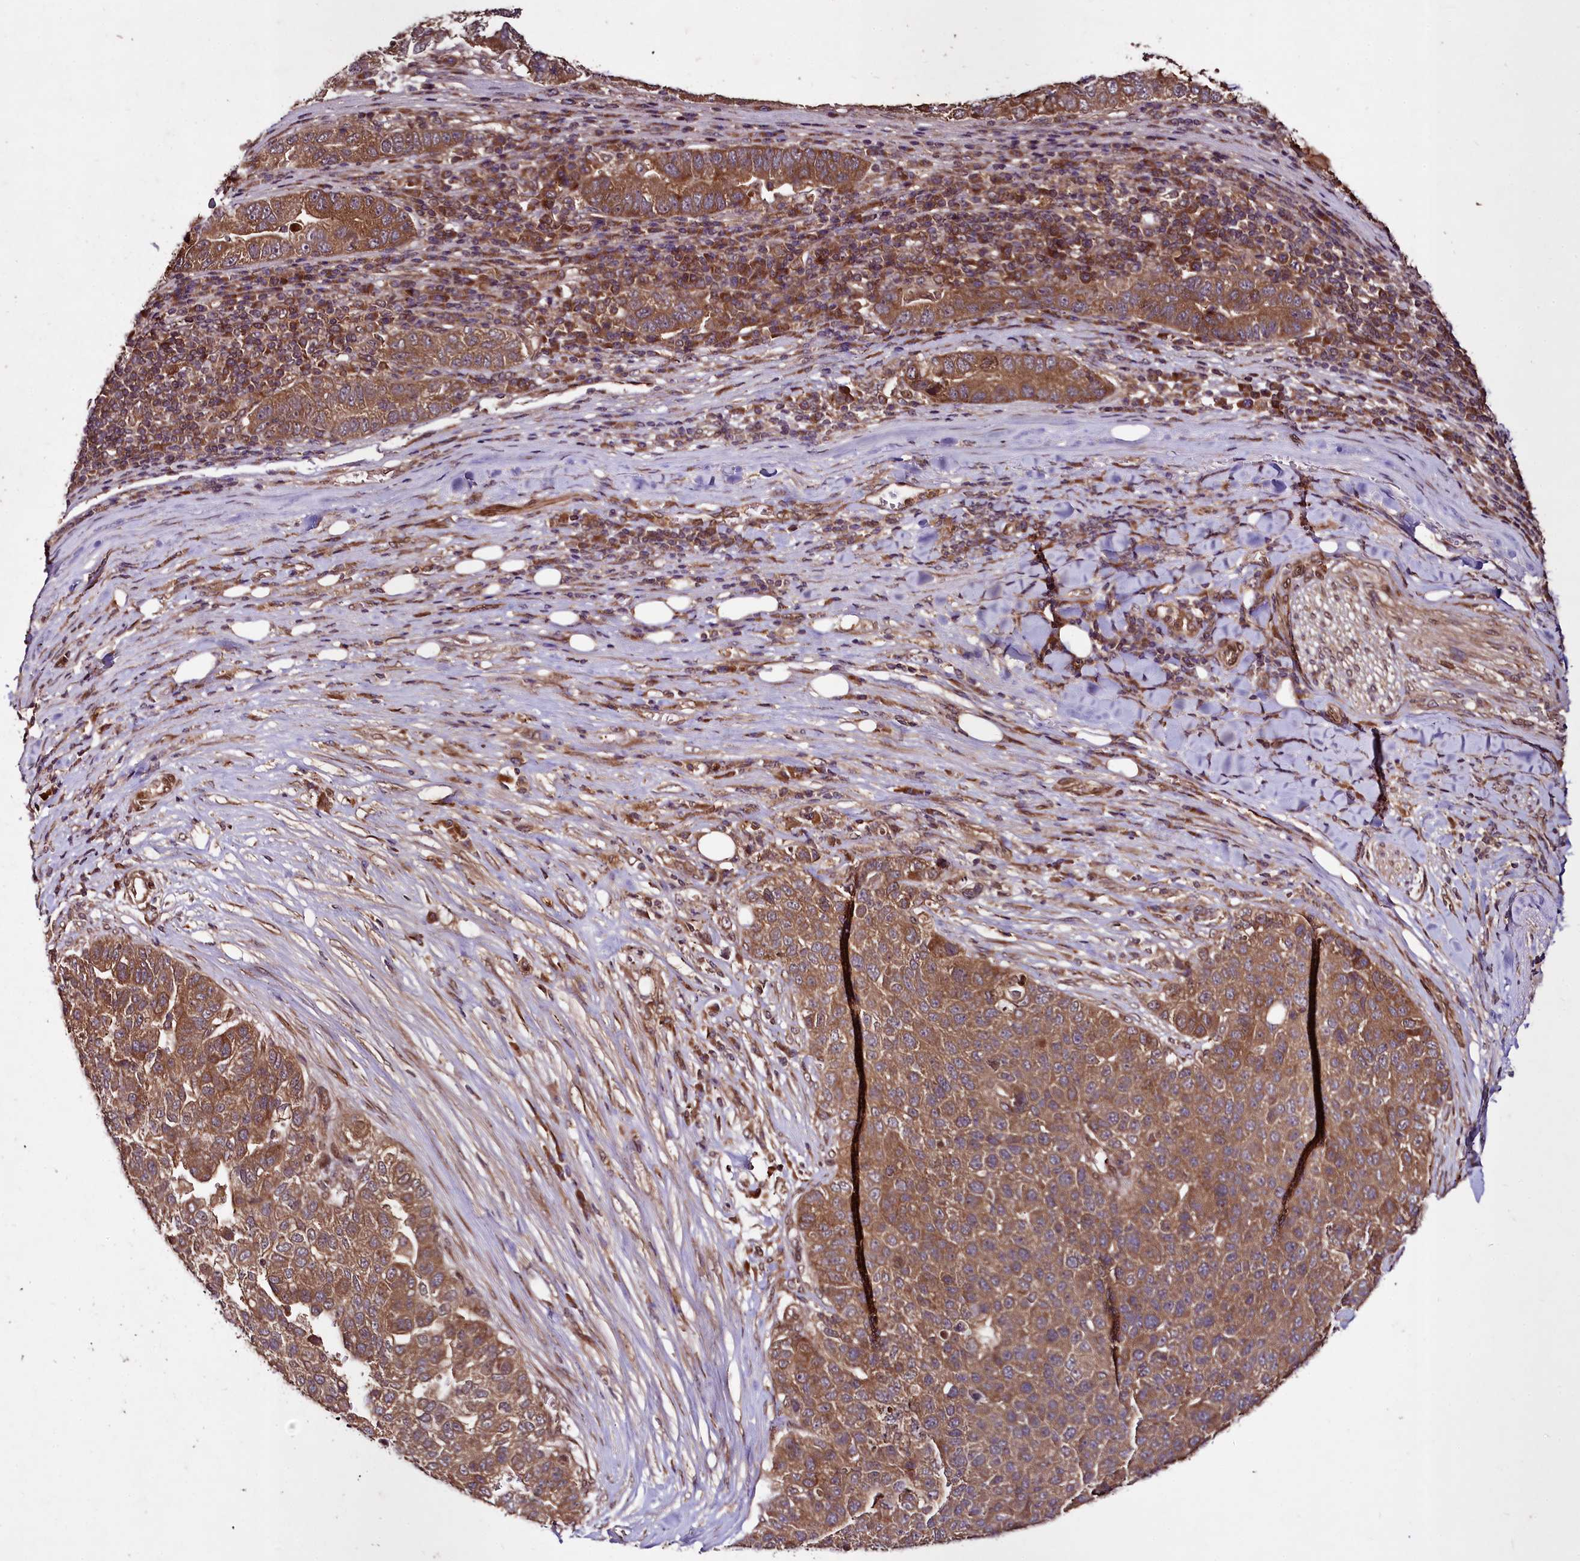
{"staining": {"intensity": "moderate", "quantity": ">75%", "location": "cytoplasmic/membranous"}, "tissue": "pancreatic cancer", "cell_type": "Tumor cells", "image_type": "cancer", "snomed": [{"axis": "morphology", "description": "Adenocarcinoma, NOS"}, {"axis": "topography", "description": "Pancreas"}], "caption": "IHC (DAB) staining of human pancreatic adenocarcinoma displays moderate cytoplasmic/membranous protein expression in approximately >75% of tumor cells.", "gene": "DCP1B", "patient": {"sex": "female", "age": 61}}